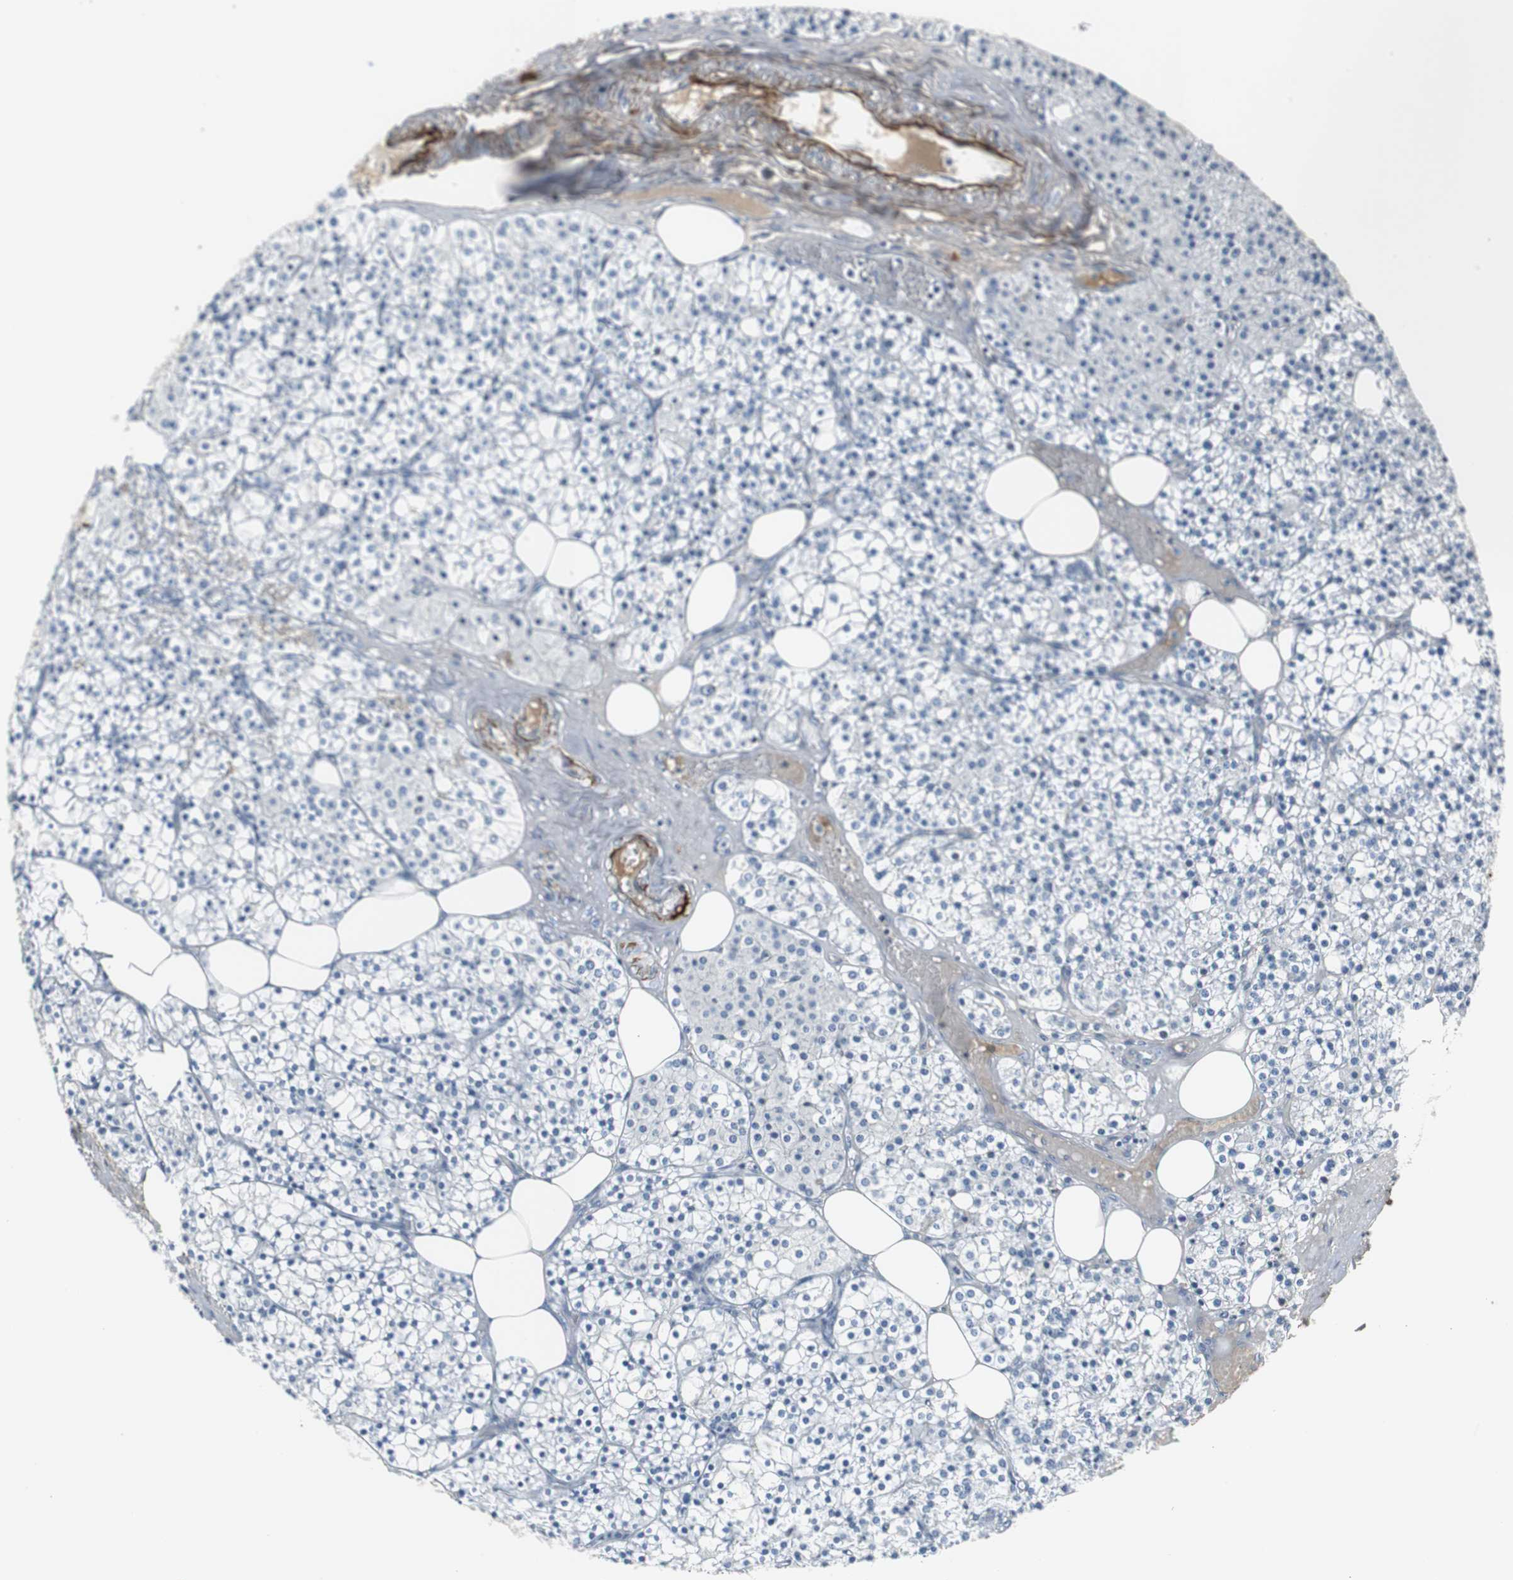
{"staining": {"intensity": "moderate", "quantity": "<25%", "location": "cytoplasmic/membranous"}, "tissue": "parathyroid gland", "cell_type": "Glandular cells", "image_type": "normal", "snomed": [{"axis": "morphology", "description": "Normal tissue, NOS"}, {"axis": "topography", "description": "Parathyroid gland"}], "caption": "Parathyroid gland stained with a brown dye exhibits moderate cytoplasmic/membranous positive positivity in about <25% of glandular cells.", "gene": "APCS", "patient": {"sex": "female", "age": 63}}